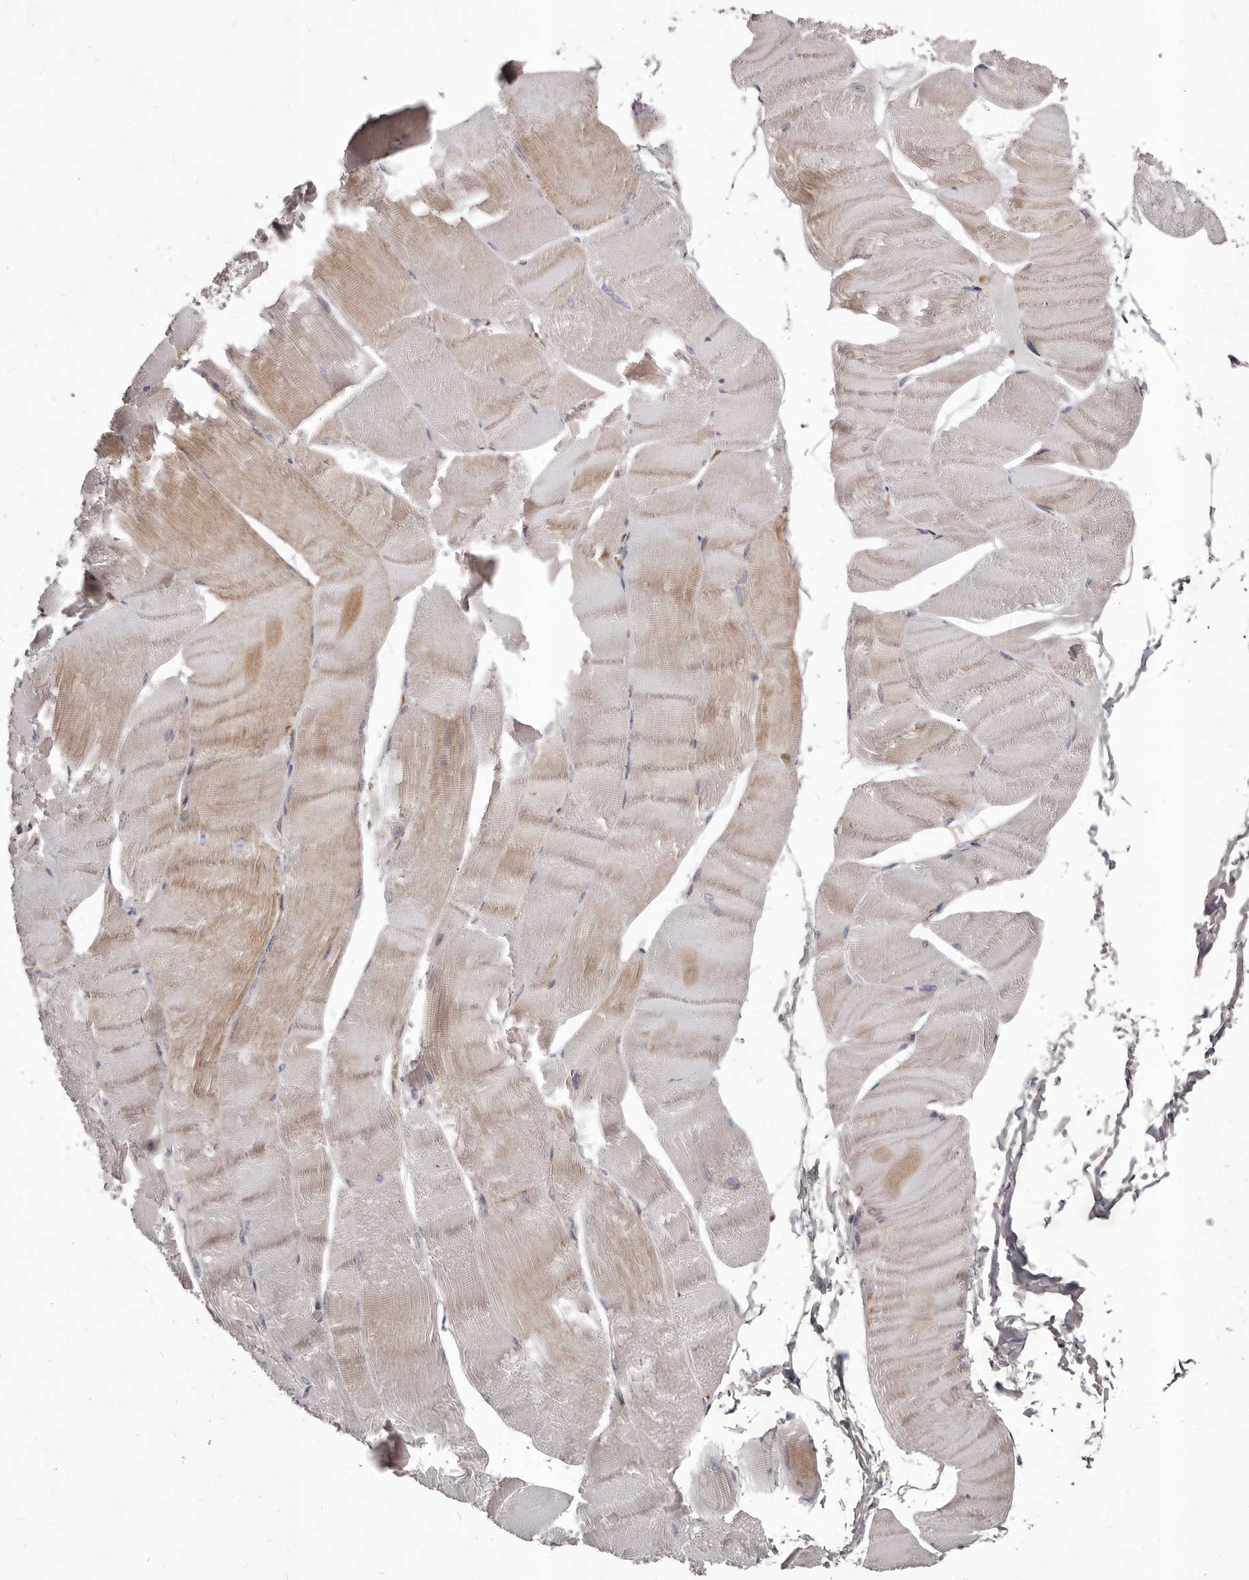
{"staining": {"intensity": "moderate", "quantity": "25%-75%", "location": "cytoplasmic/membranous"}, "tissue": "skeletal muscle", "cell_type": "Myocytes", "image_type": "normal", "snomed": [{"axis": "morphology", "description": "Normal tissue, NOS"}, {"axis": "morphology", "description": "Basal cell carcinoma"}, {"axis": "topography", "description": "Skeletal muscle"}], "caption": "Moderate cytoplasmic/membranous staining for a protein is seen in about 25%-75% of myocytes of unremarkable skeletal muscle using IHC.", "gene": "ALPK1", "patient": {"sex": "female", "age": 64}}